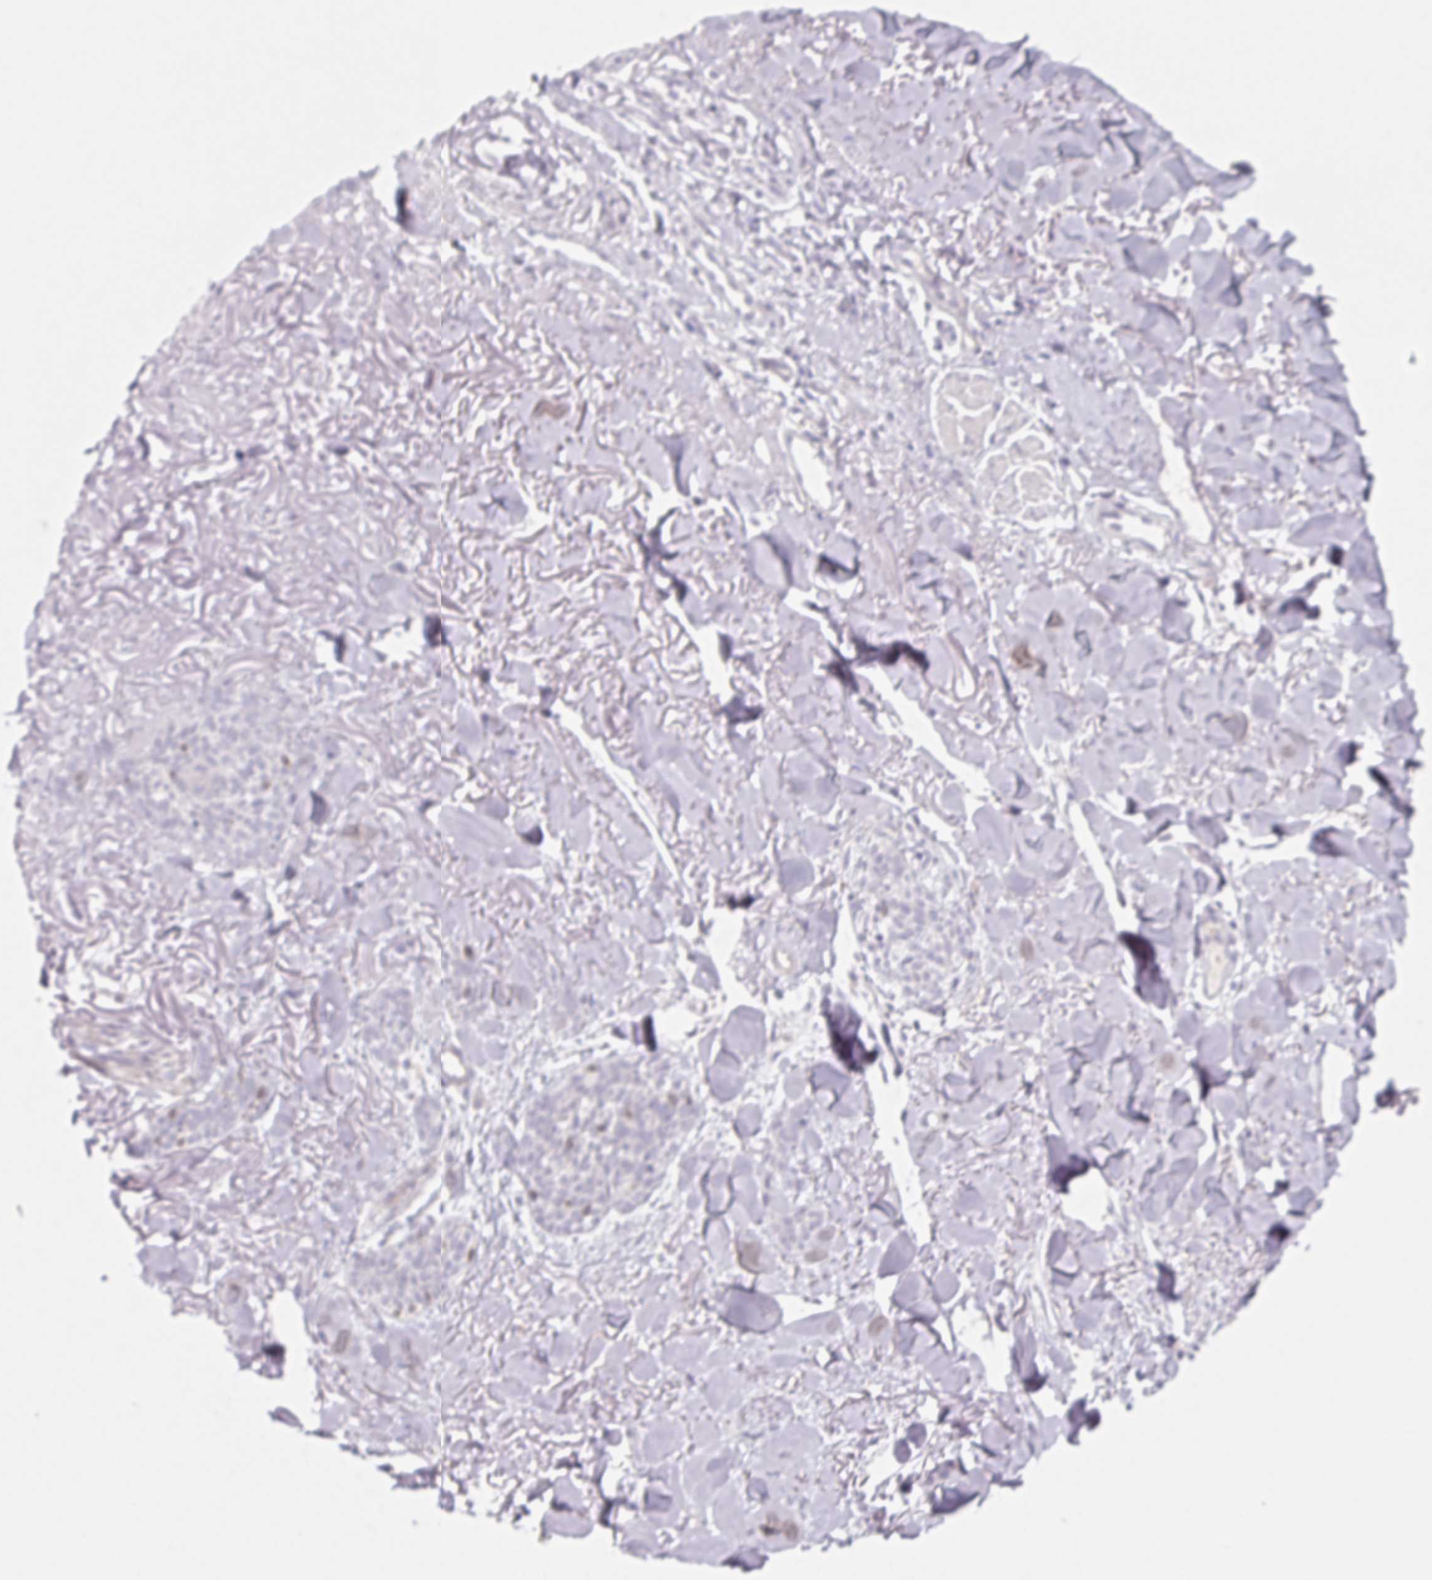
{"staining": {"intensity": "negative", "quantity": "none", "location": "none"}, "tissue": "skin cancer", "cell_type": "Tumor cells", "image_type": "cancer", "snomed": [{"axis": "morphology", "description": "Basal cell carcinoma"}, {"axis": "morphology", "description": "BCC, high aggressive"}, {"axis": "topography", "description": "Skin"}], "caption": "Immunohistochemistry (IHC) photomicrograph of skin basal cell carcinoma stained for a protein (brown), which shows no positivity in tumor cells.", "gene": "LRRC23", "patient": {"sex": "female", "age": 86}}